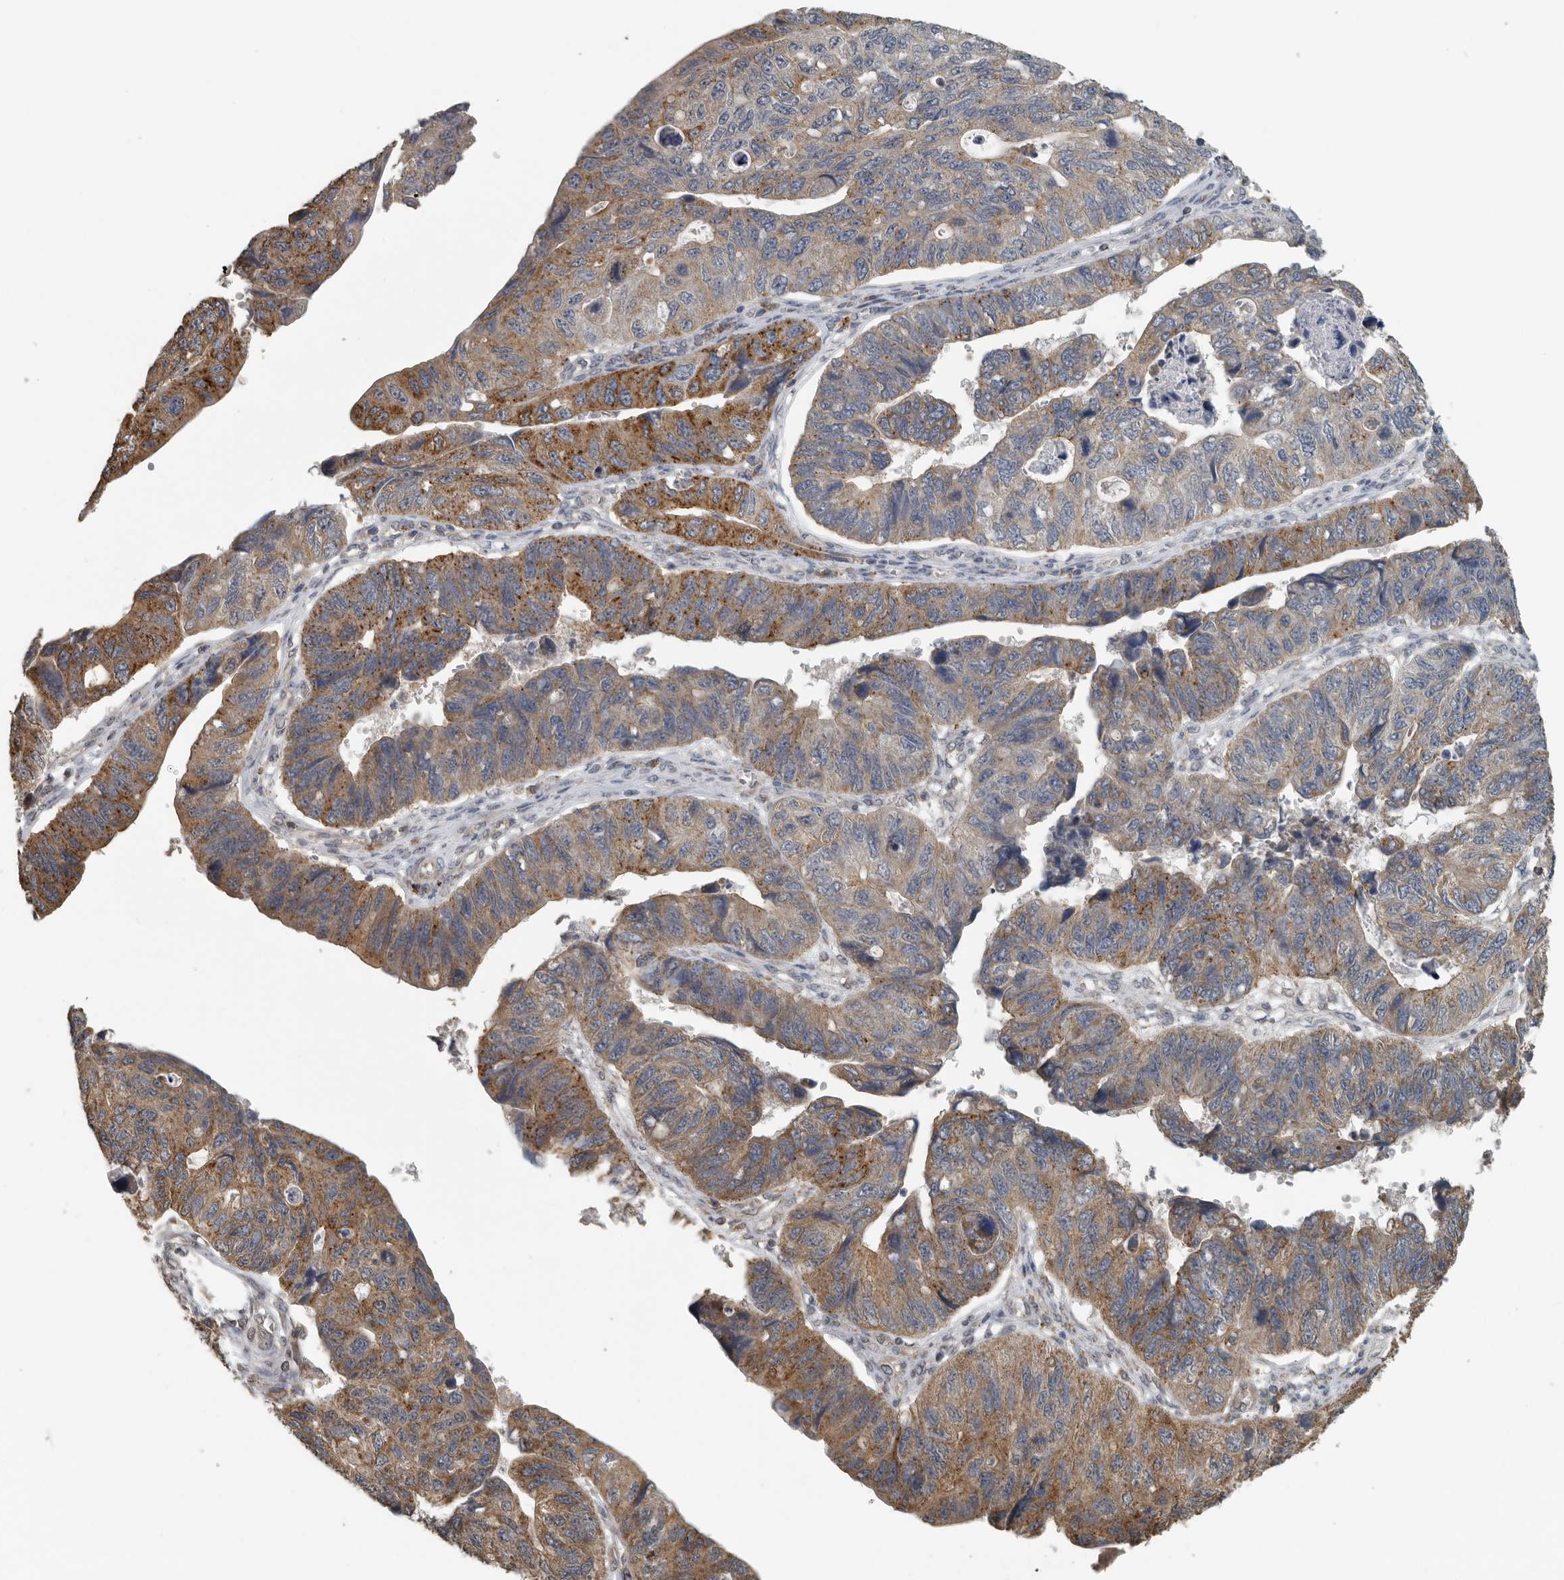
{"staining": {"intensity": "moderate", "quantity": ">75%", "location": "cytoplasmic/membranous"}, "tissue": "stomach cancer", "cell_type": "Tumor cells", "image_type": "cancer", "snomed": [{"axis": "morphology", "description": "Adenocarcinoma, NOS"}, {"axis": "topography", "description": "Stomach"}], "caption": "This histopathology image exhibits immunohistochemistry staining of human stomach adenocarcinoma, with medium moderate cytoplasmic/membranous positivity in about >75% of tumor cells.", "gene": "AFAP1", "patient": {"sex": "male", "age": 59}}